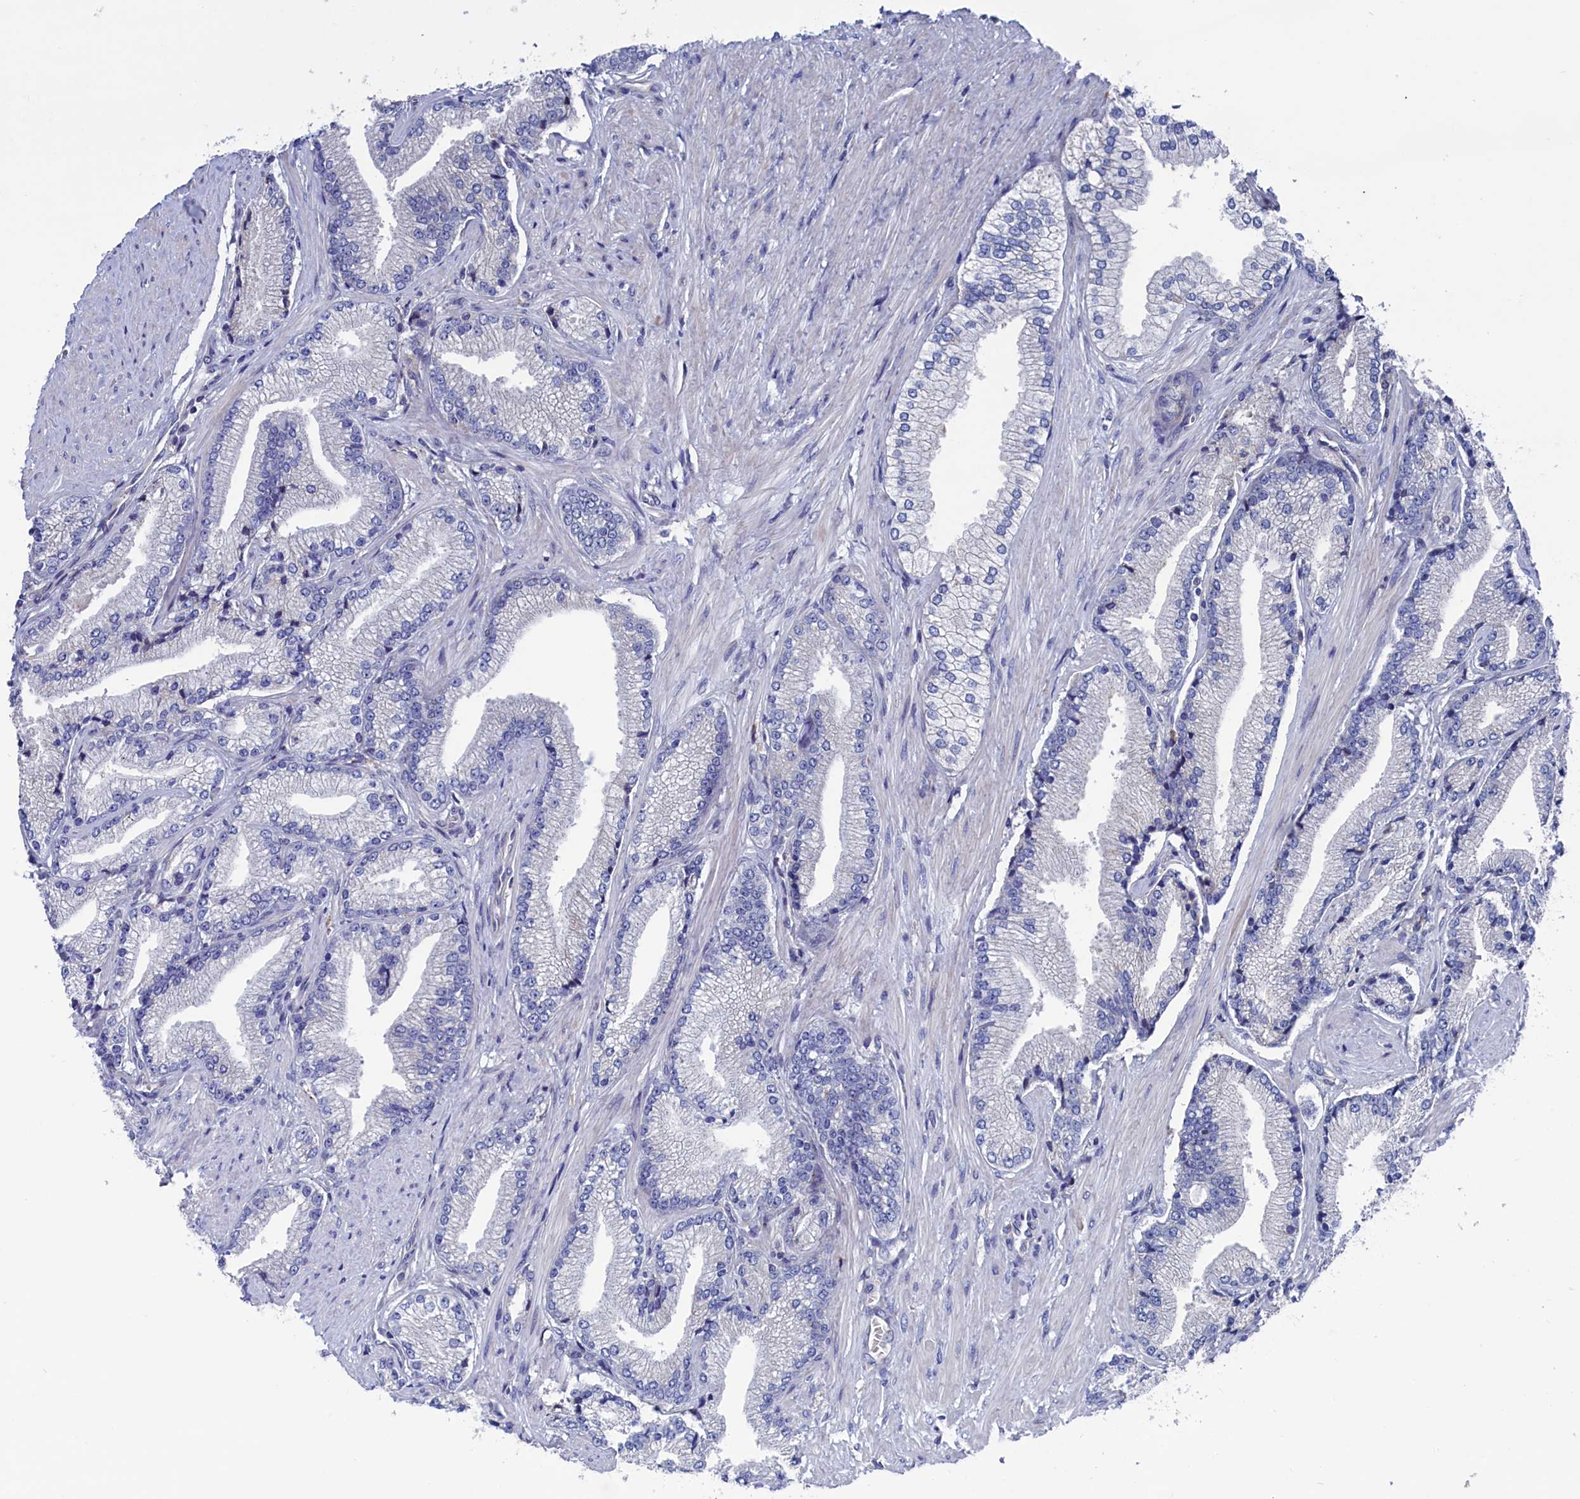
{"staining": {"intensity": "negative", "quantity": "none", "location": "none"}, "tissue": "prostate cancer", "cell_type": "Tumor cells", "image_type": "cancer", "snomed": [{"axis": "morphology", "description": "Adenocarcinoma, High grade"}, {"axis": "topography", "description": "Prostate"}], "caption": "Protein analysis of adenocarcinoma (high-grade) (prostate) displays no significant expression in tumor cells.", "gene": "SPATA13", "patient": {"sex": "male", "age": 67}}